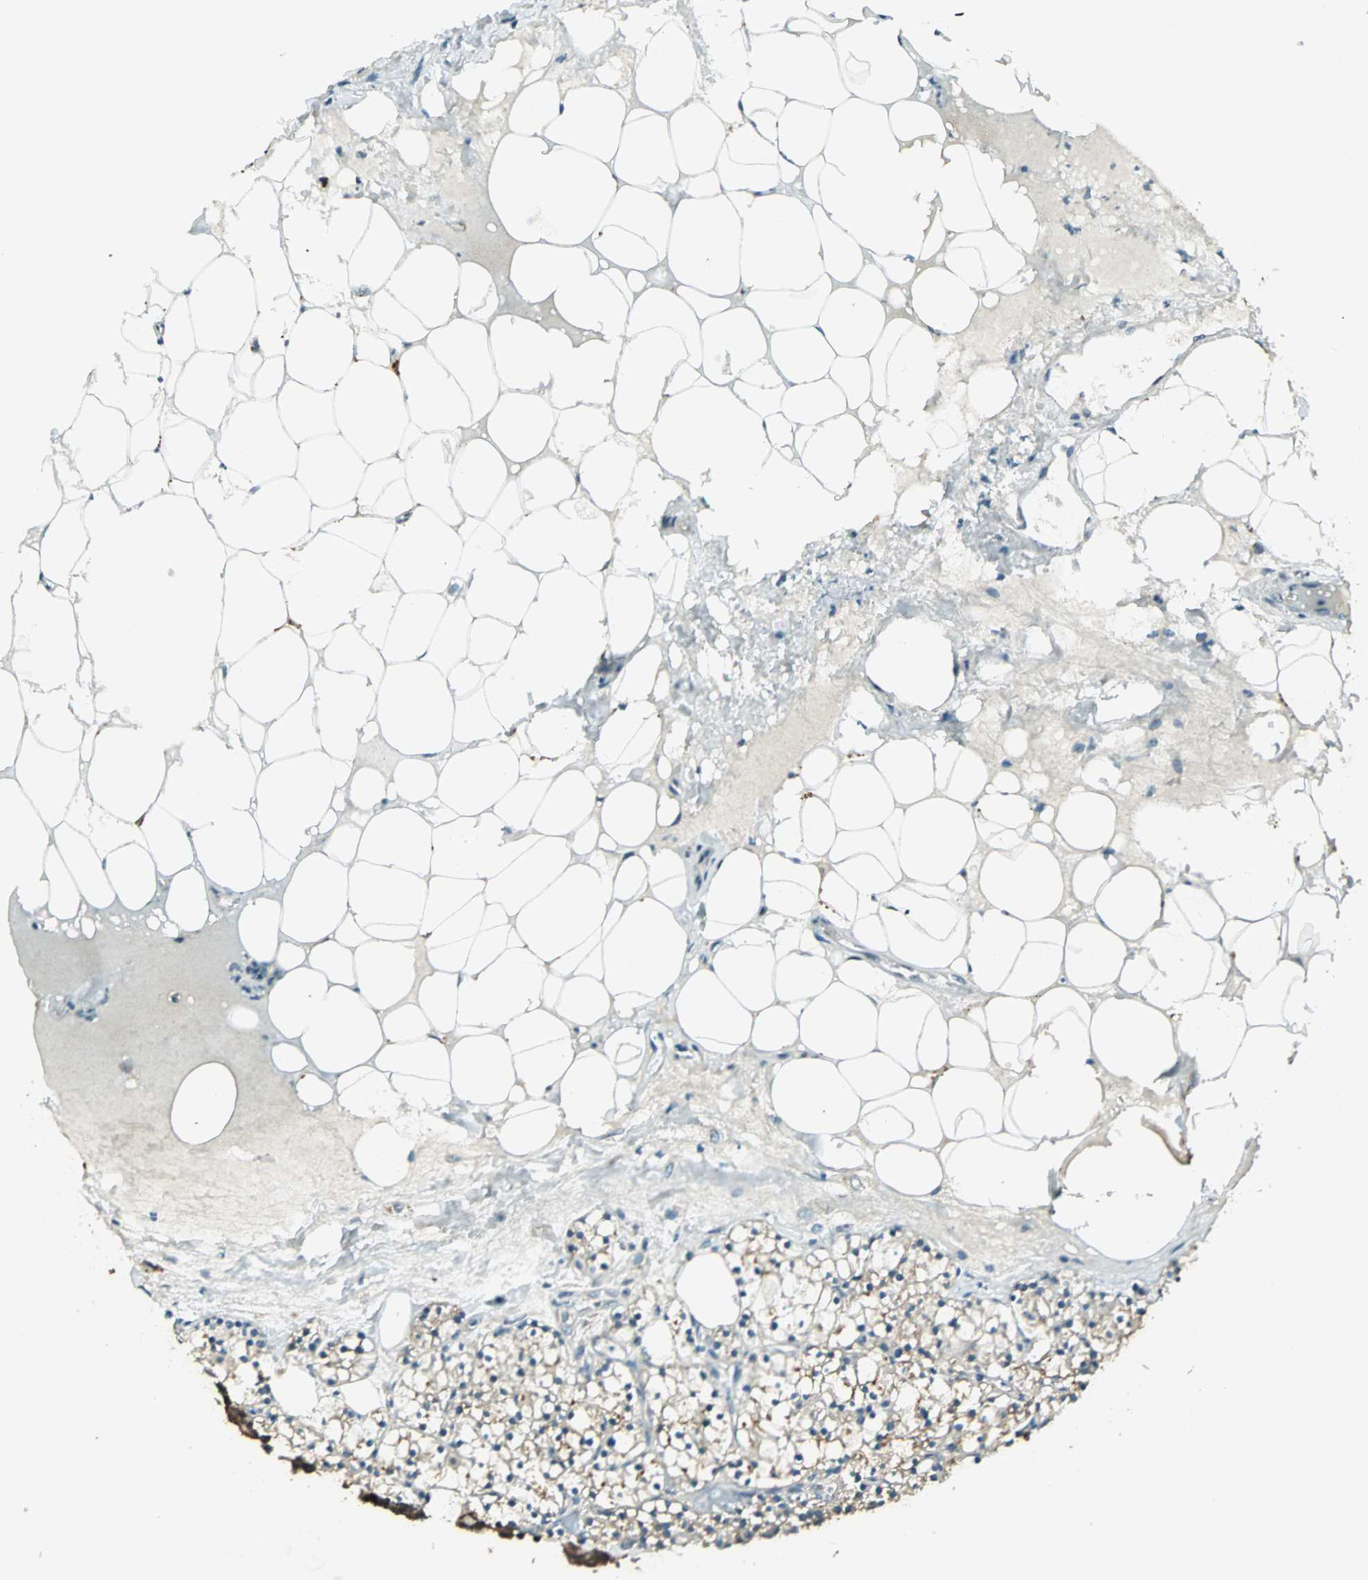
{"staining": {"intensity": "weak", "quantity": ">75%", "location": "cytoplasmic/membranous,nuclear"}, "tissue": "parathyroid gland", "cell_type": "Glandular cells", "image_type": "normal", "snomed": [{"axis": "morphology", "description": "Normal tissue, NOS"}, {"axis": "topography", "description": "Parathyroid gland"}], "caption": "Parathyroid gland stained for a protein (brown) shows weak cytoplasmic/membranous,nuclear positive expression in about >75% of glandular cells.", "gene": "ZNF701", "patient": {"sex": "female", "age": 63}}